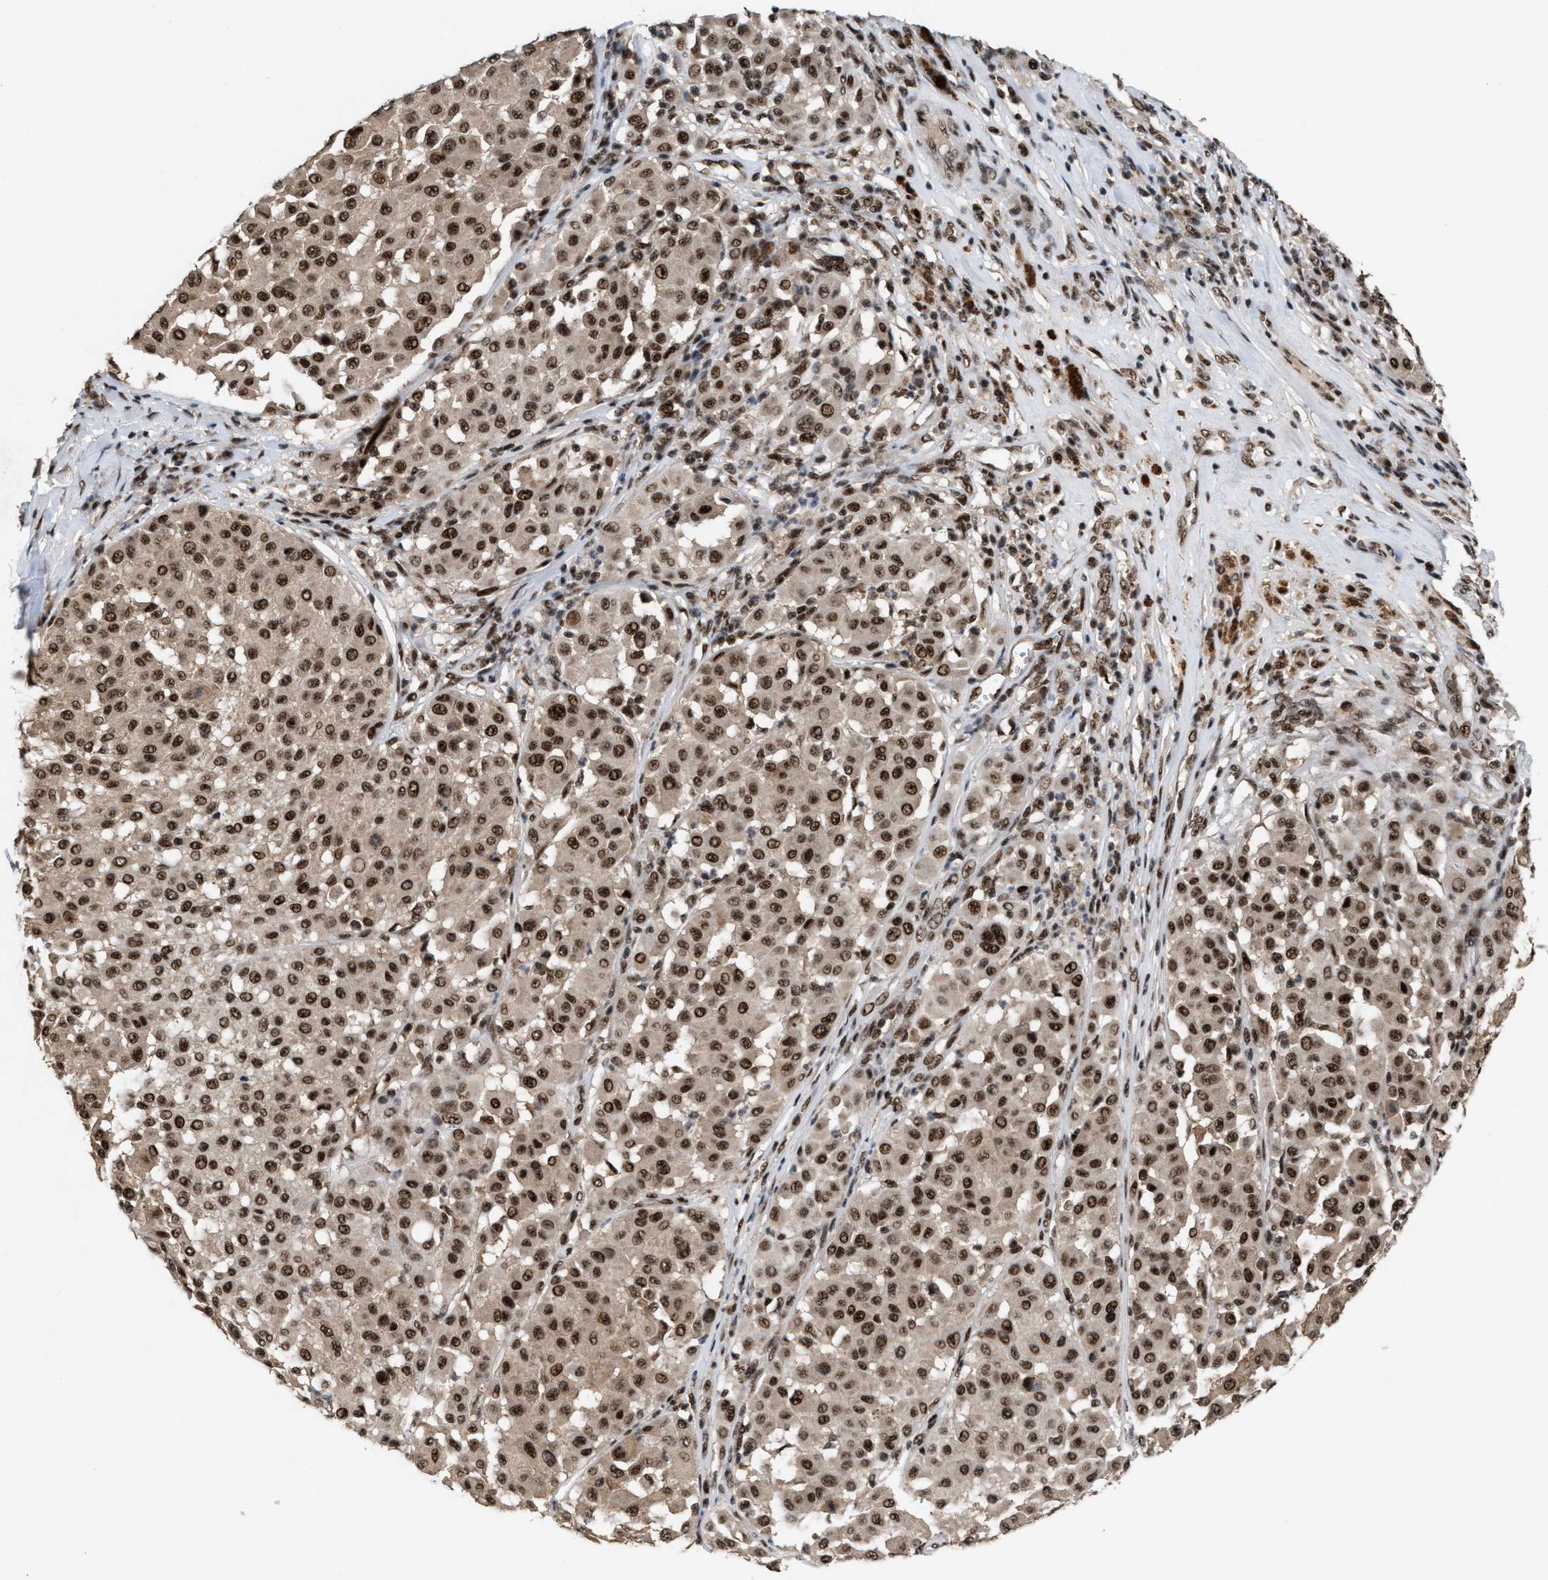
{"staining": {"intensity": "strong", "quantity": ">75%", "location": "nuclear"}, "tissue": "melanoma", "cell_type": "Tumor cells", "image_type": "cancer", "snomed": [{"axis": "morphology", "description": "Malignant melanoma, Metastatic site"}, {"axis": "topography", "description": "Soft tissue"}], "caption": "The immunohistochemical stain labels strong nuclear staining in tumor cells of malignant melanoma (metastatic site) tissue.", "gene": "PRPF4", "patient": {"sex": "male", "age": 41}}